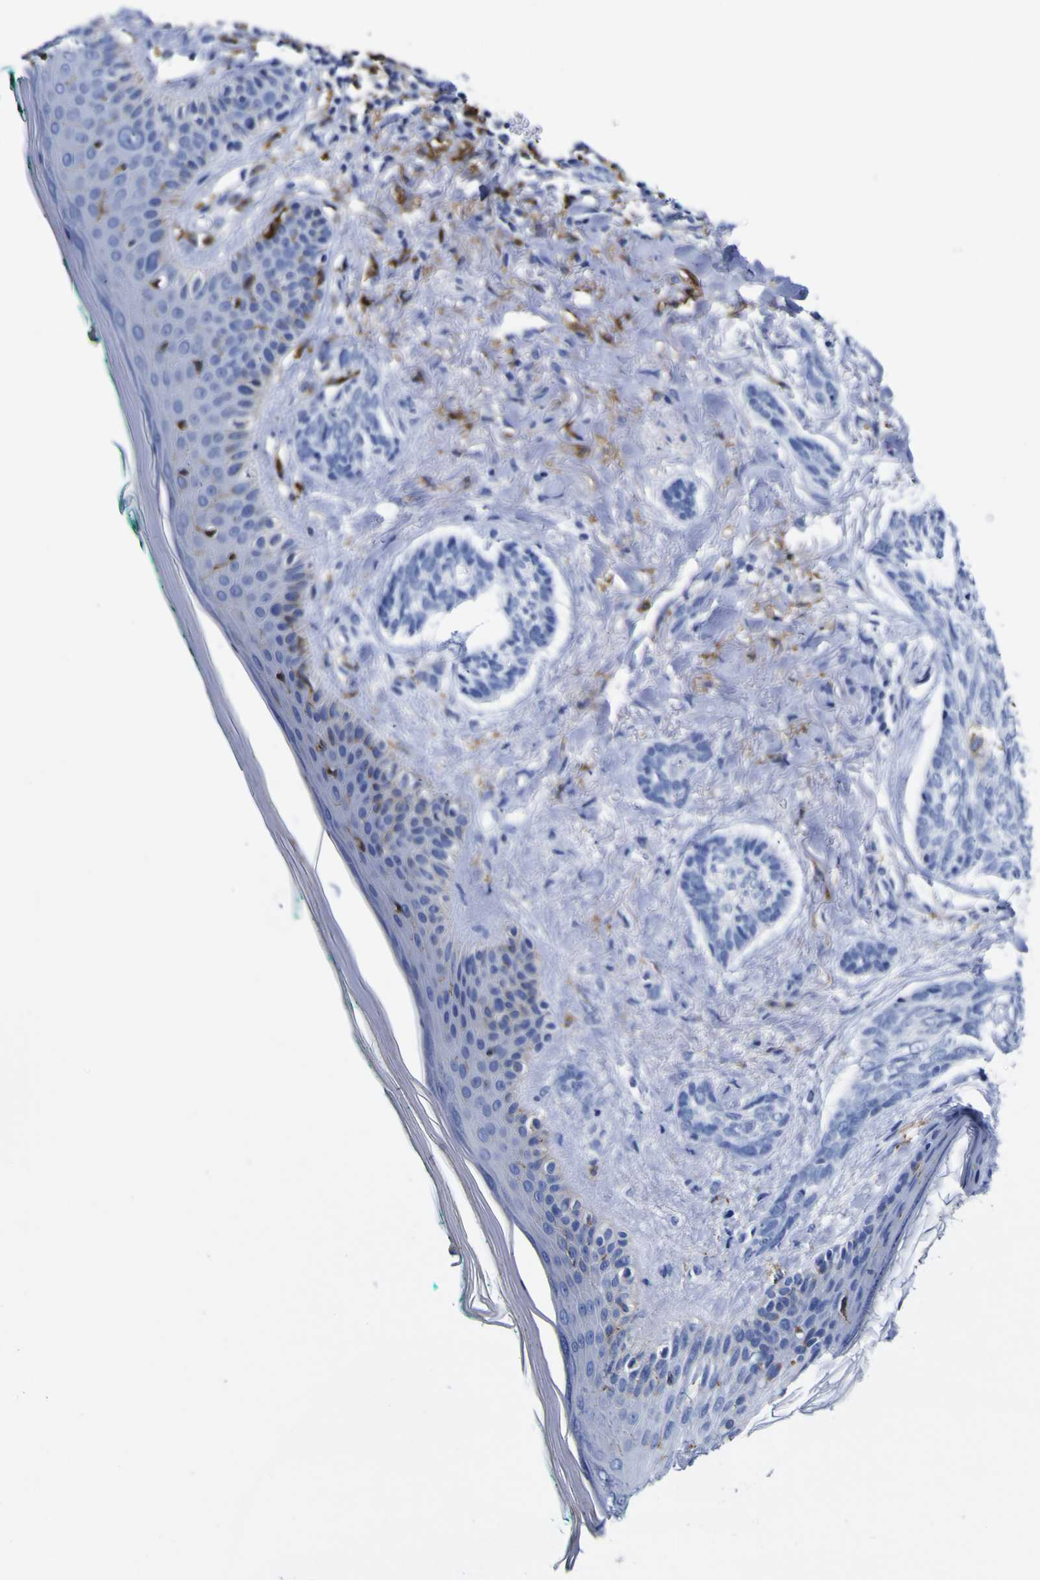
{"staining": {"intensity": "negative", "quantity": "none", "location": "none"}, "tissue": "skin cancer", "cell_type": "Tumor cells", "image_type": "cancer", "snomed": [{"axis": "morphology", "description": "Basal cell carcinoma"}, {"axis": "topography", "description": "Skin"}], "caption": "Tumor cells are negative for protein expression in human basal cell carcinoma (skin).", "gene": "HLA-DQA1", "patient": {"sex": "male", "age": 43}}